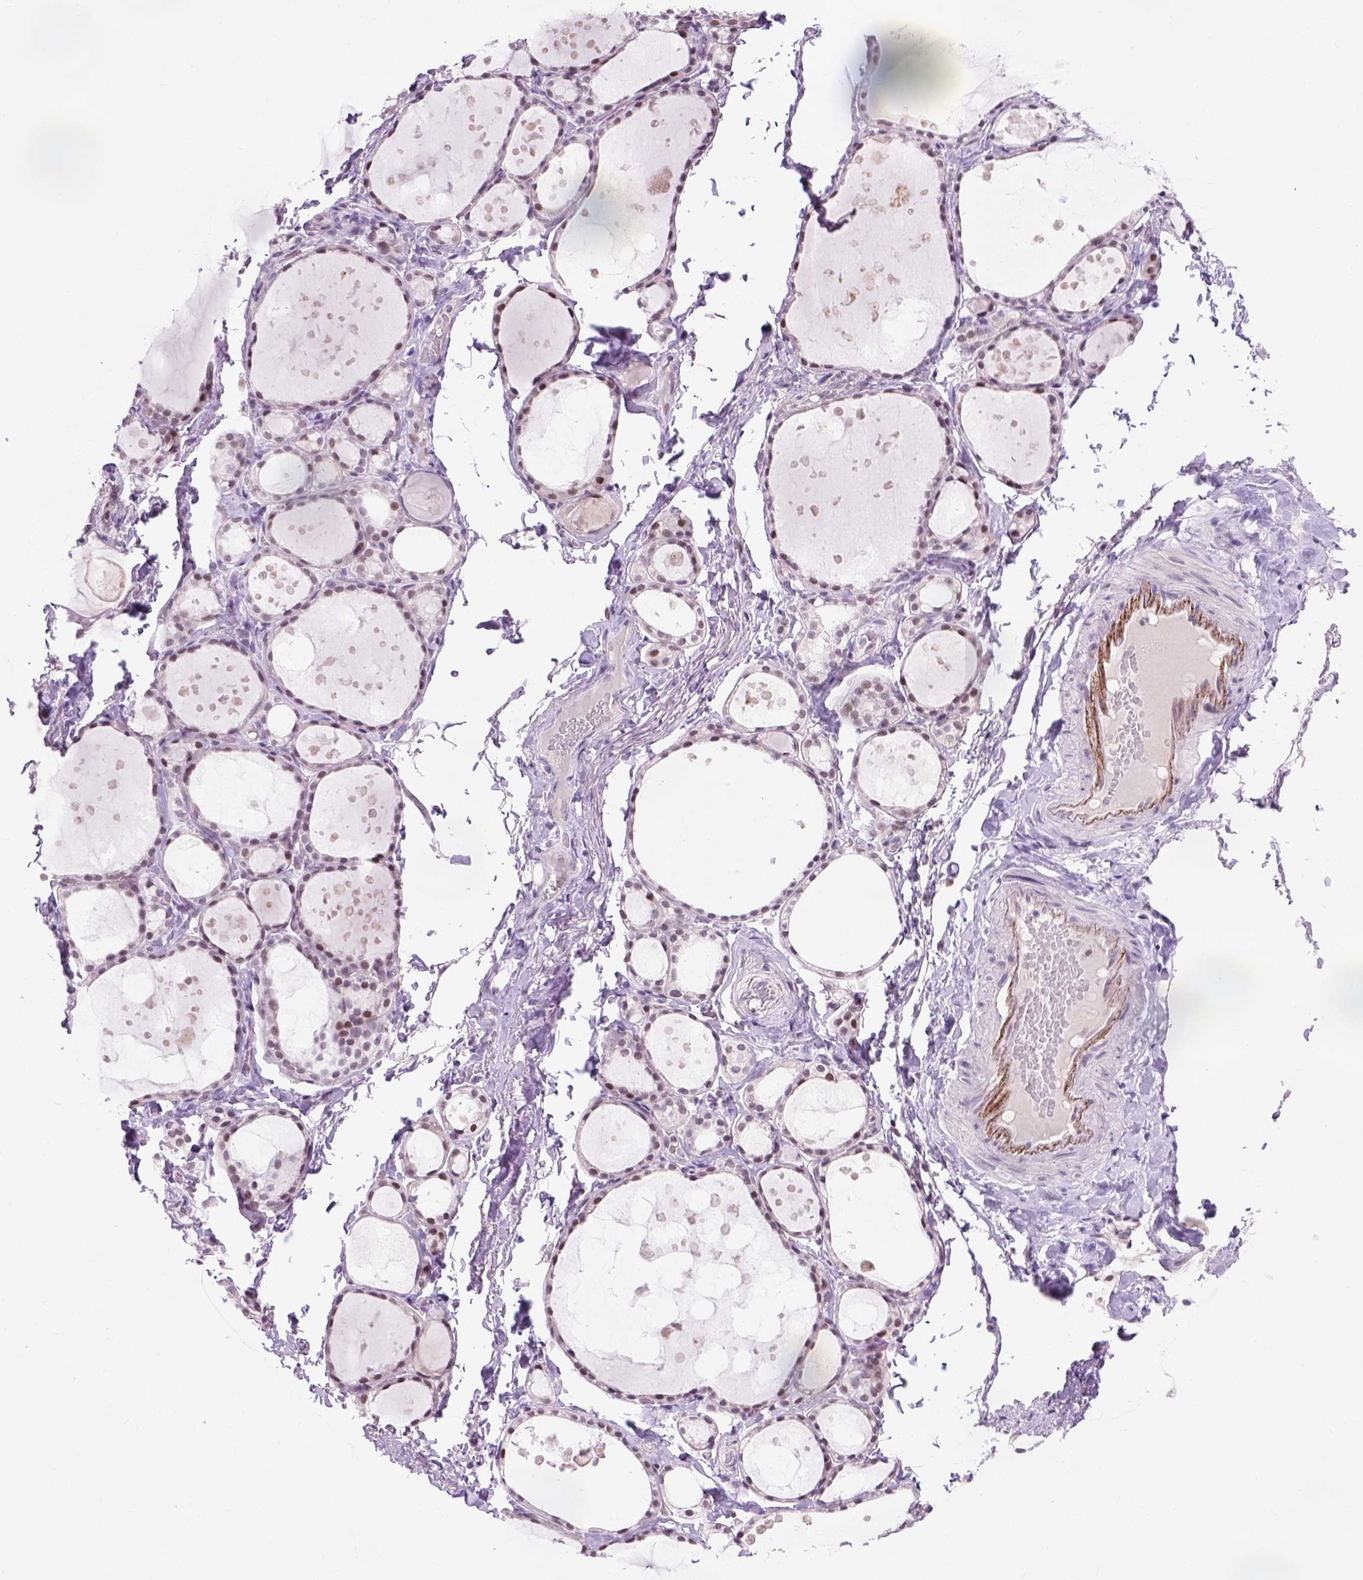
{"staining": {"intensity": "moderate", "quantity": "<25%", "location": "nuclear"}, "tissue": "thyroid gland", "cell_type": "Glandular cells", "image_type": "normal", "snomed": [{"axis": "morphology", "description": "Normal tissue, NOS"}, {"axis": "topography", "description": "Thyroid gland"}], "caption": "A micrograph showing moderate nuclear staining in approximately <25% of glandular cells in benign thyroid gland, as visualized by brown immunohistochemical staining.", "gene": "TBPL1", "patient": {"sex": "male", "age": 68}}